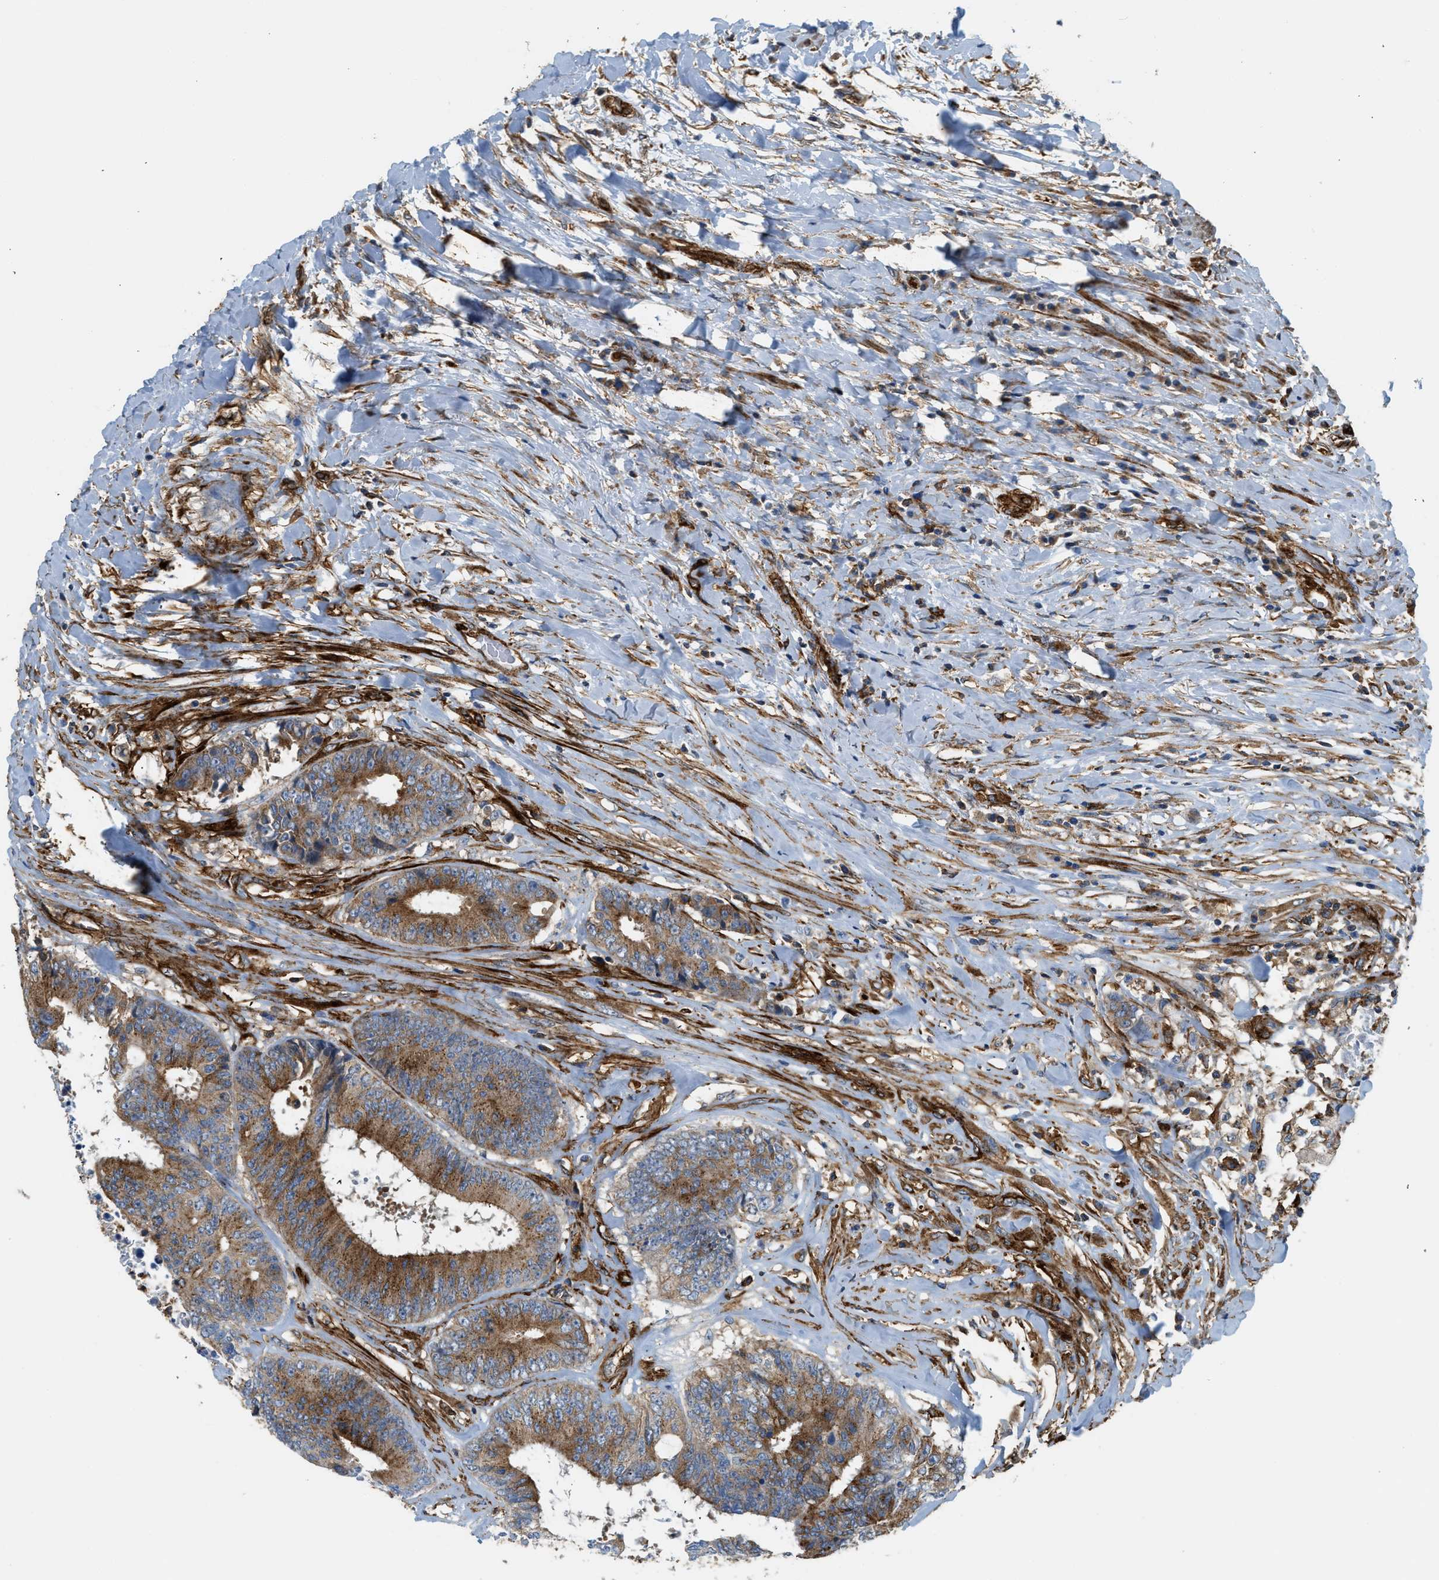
{"staining": {"intensity": "moderate", "quantity": ">75%", "location": "cytoplasmic/membranous"}, "tissue": "colorectal cancer", "cell_type": "Tumor cells", "image_type": "cancer", "snomed": [{"axis": "morphology", "description": "Adenocarcinoma, NOS"}, {"axis": "topography", "description": "Rectum"}], "caption": "This micrograph exhibits colorectal cancer stained with IHC to label a protein in brown. The cytoplasmic/membranous of tumor cells show moderate positivity for the protein. Nuclei are counter-stained blue.", "gene": "HIP1", "patient": {"sex": "male", "age": 72}}